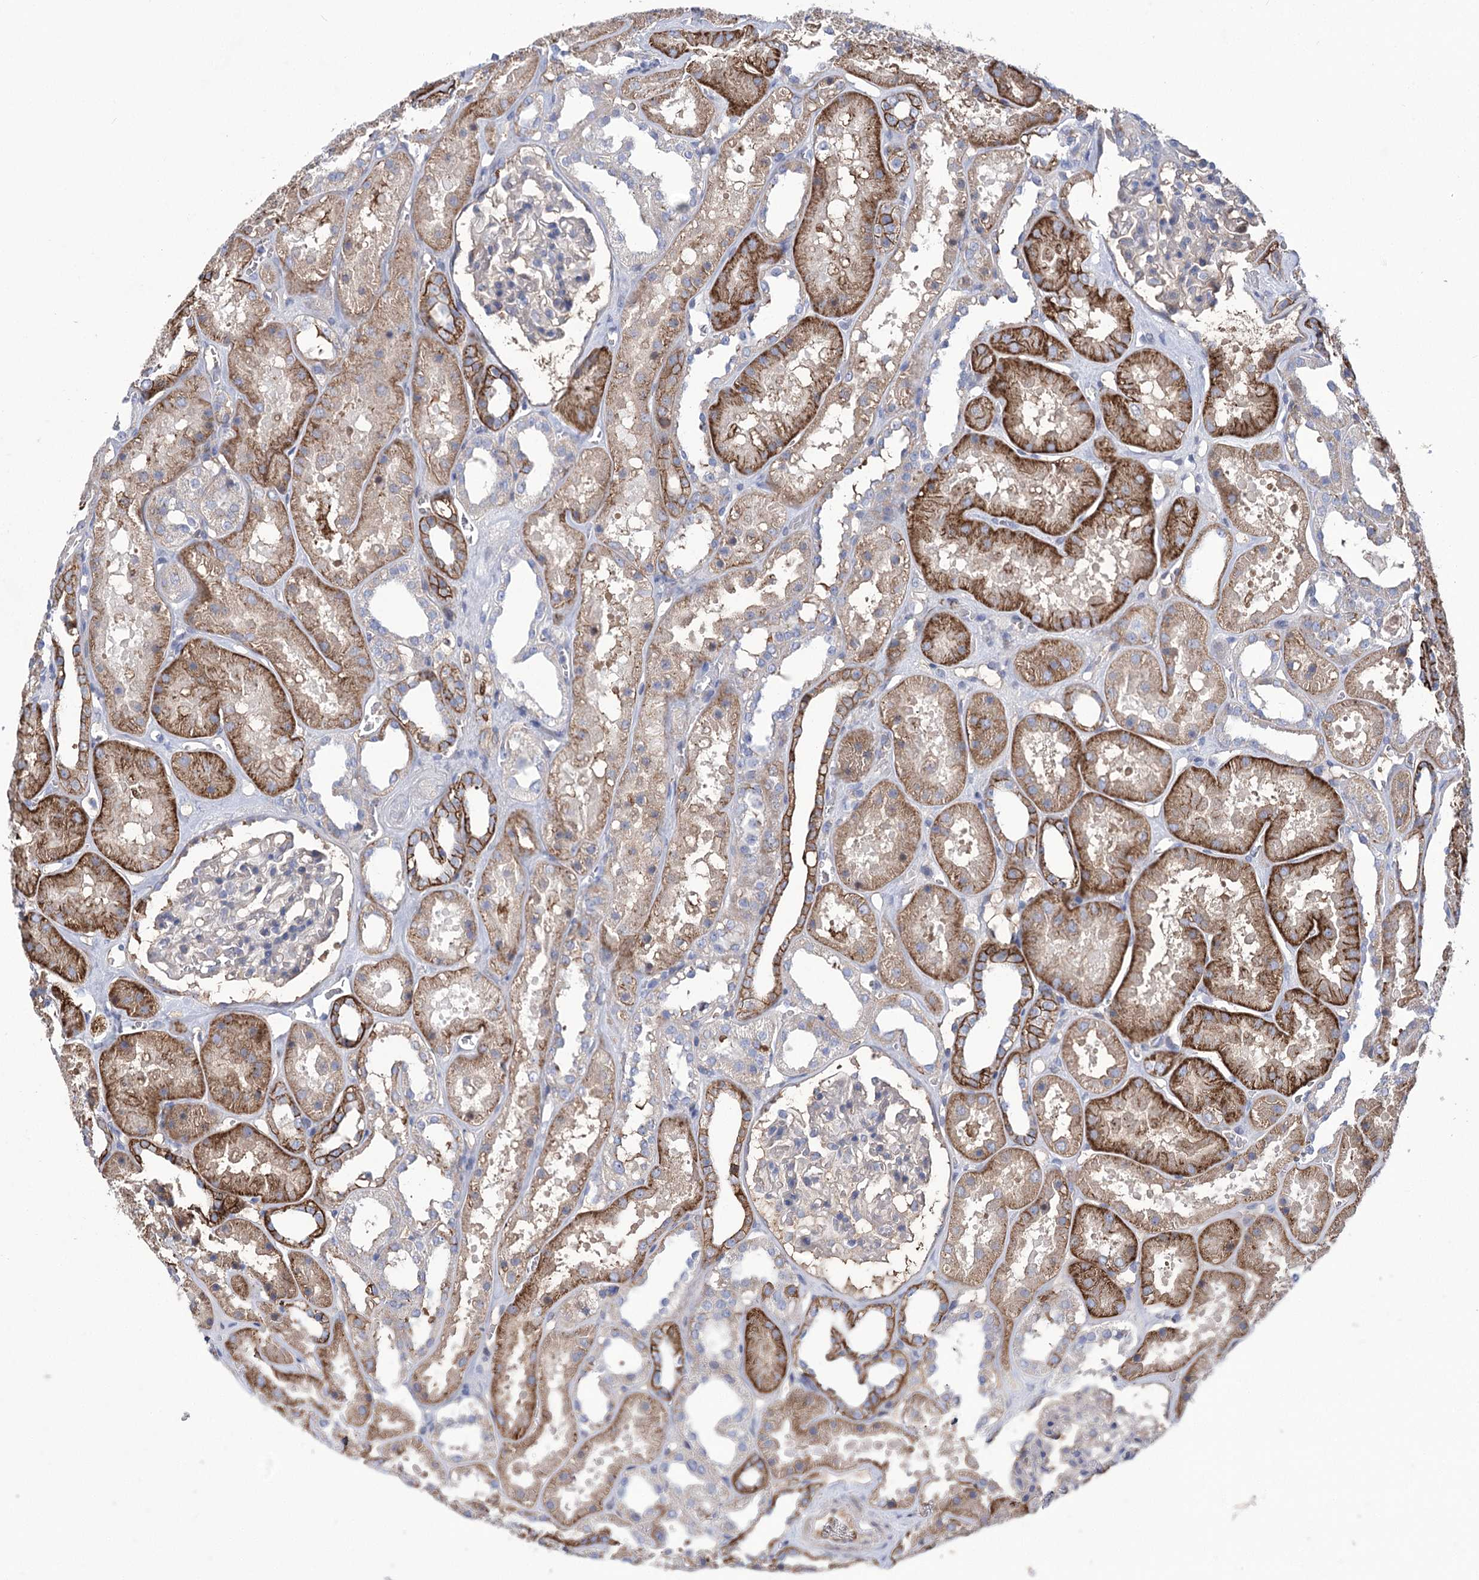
{"staining": {"intensity": "negative", "quantity": "none", "location": "none"}, "tissue": "kidney", "cell_type": "Cells in glomeruli", "image_type": "normal", "snomed": [{"axis": "morphology", "description": "Normal tissue, NOS"}, {"axis": "topography", "description": "Kidney"}], "caption": "Human kidney stained for a protein using immunohistochemistry displays no expression in cells in glomeruli.", "gene": "CEP164", "patient": {"sex": "female", "age": 41}}